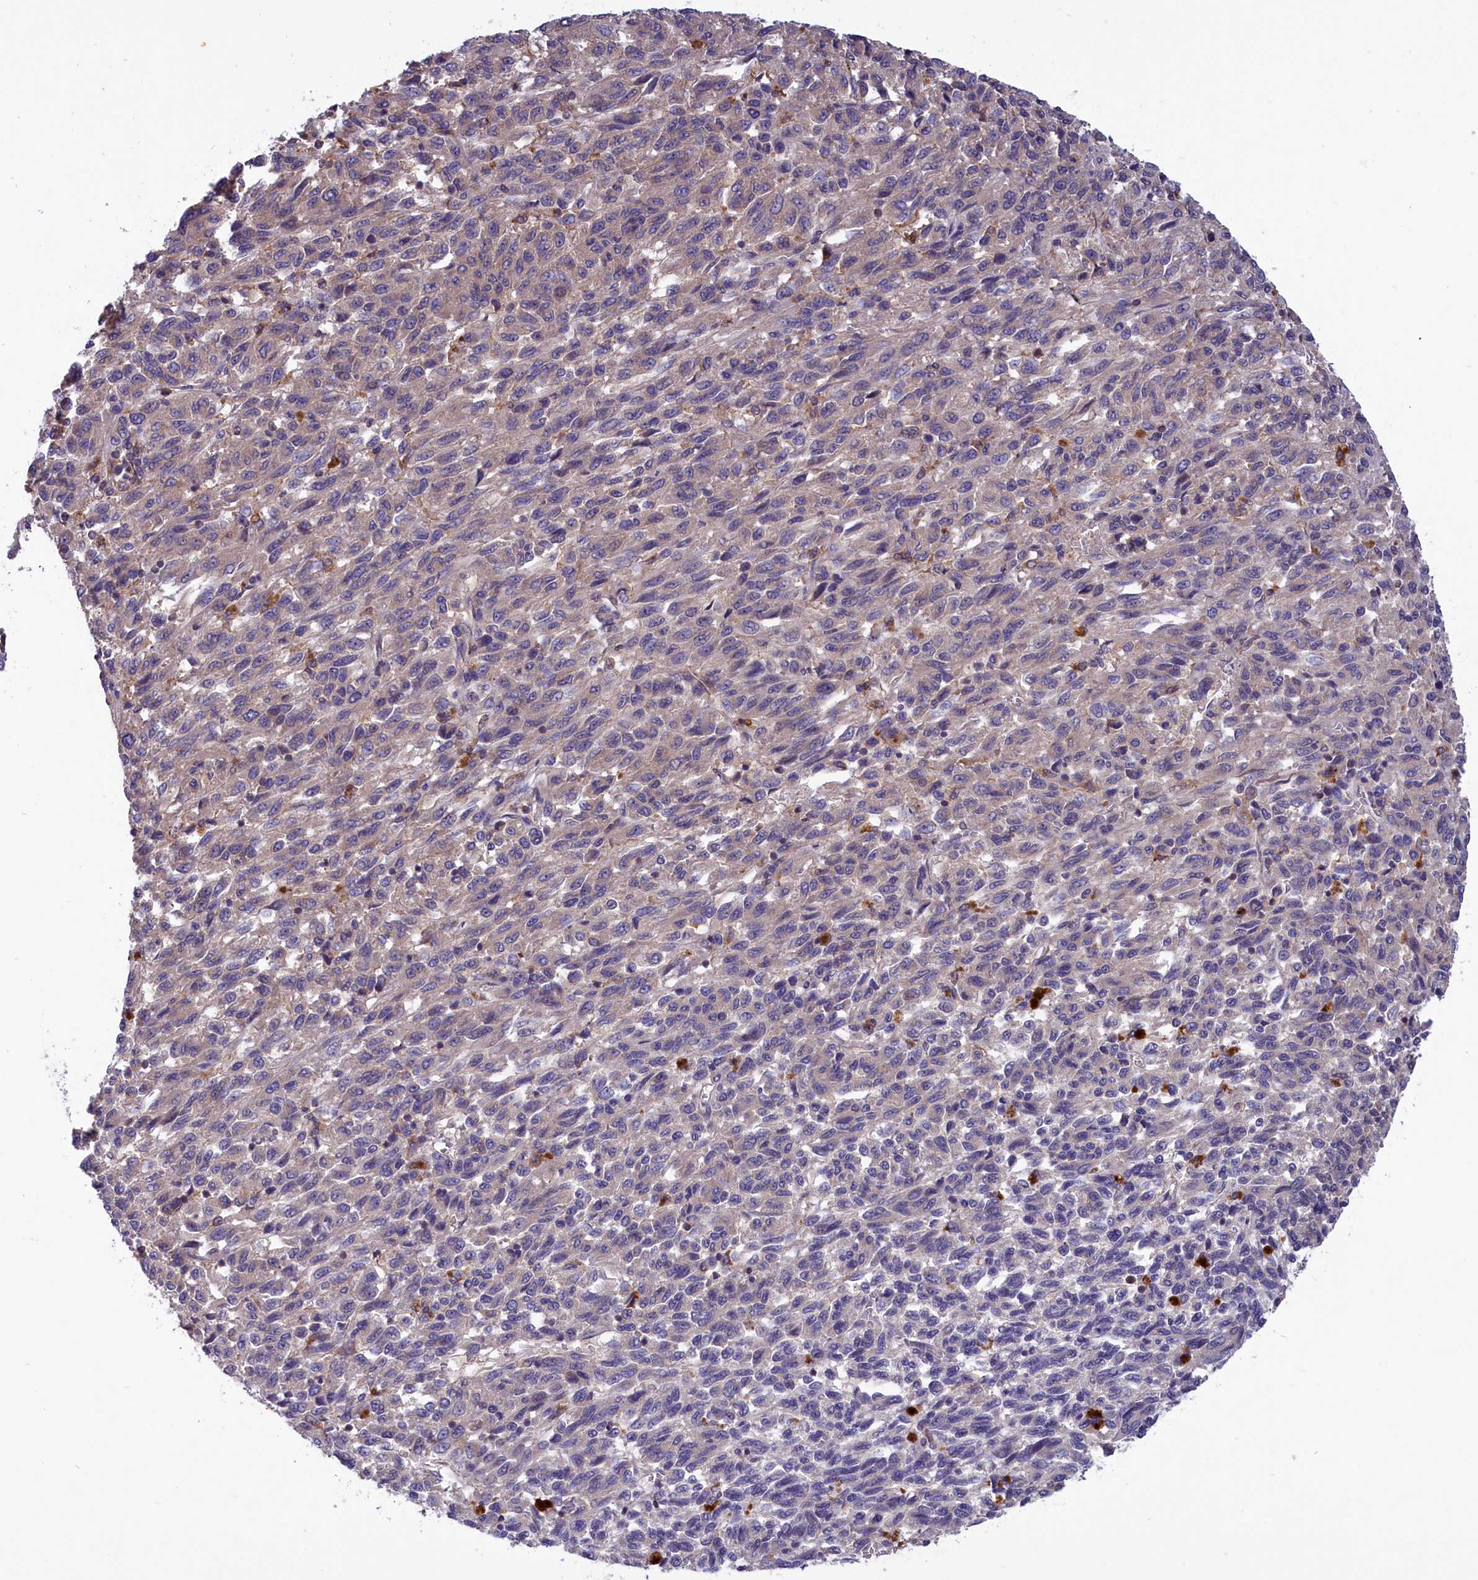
{"staining": {"intensity": "negative", "quantity": "none", "location": "none"}, "tissue": "melanoma", "cell_type": "Tumor cells", "image_type": "cancer", "snomed": [{"axis": "morphology", "description": "Malignant melanoma, Metastatic site"}, {"axis": "topography", "description": "Lung"}], "caption": "DAB immunohistochemical staining of human melanoma demonstrates no significant expression in tumor cells.", "gene": "AMDHD2", "patient": {"sex": "male", "age": 64}}